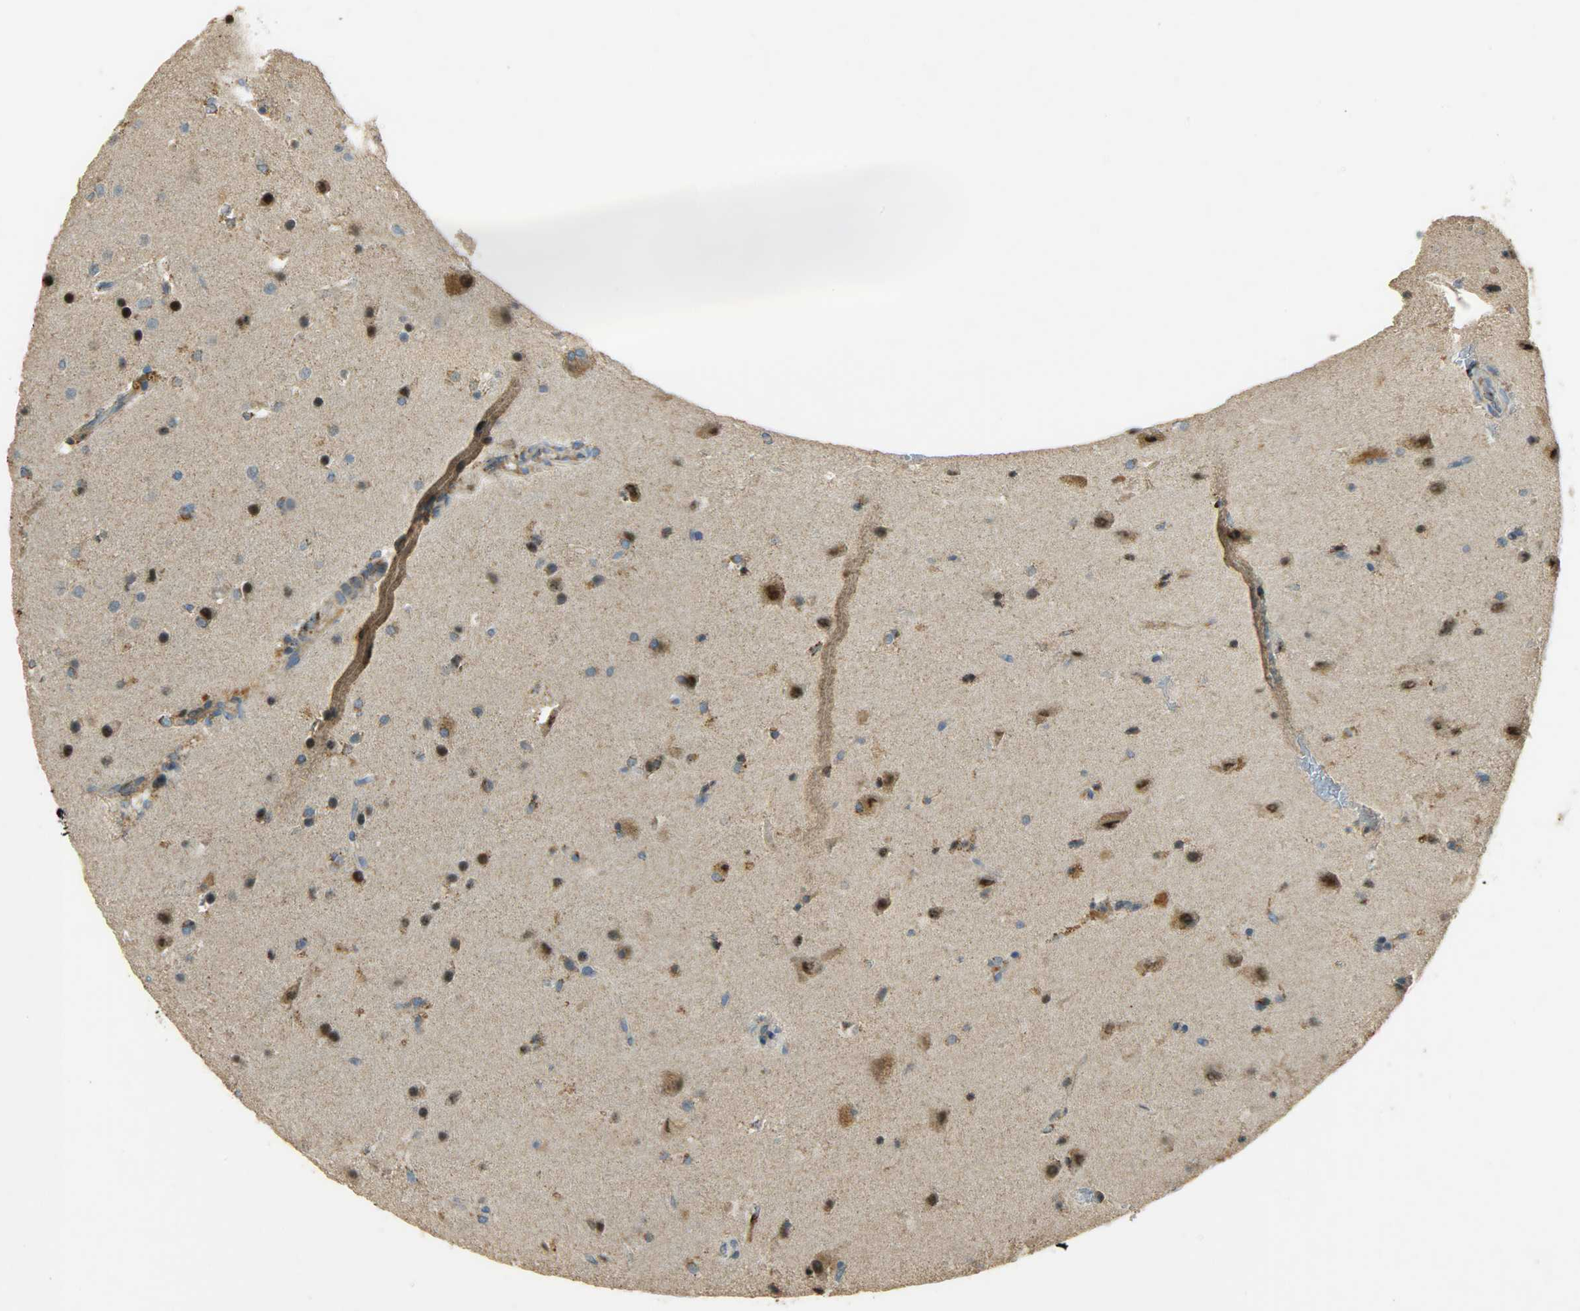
{"staining": {"intensity": "weak", "quantity": "25%-75%", "location": "cytoplasmic/membranous"}, "tissue": "glioma", "cell_type": "Tumor cells", "image_type": "cancer", "snomed": [{"axis": "morphology", "description": "Glioma, malignant, Low grade"}, {"axis": "topography", "description": "Cerebral cortex"}], "caption": "Immunohistochemical staining of malignant glioma (low-grade) displays low levels of weak cytoplasmic/membranous positivity in approximately 25%-75% of tumor cells.", "gene": "HDHD5", "patient": {"sex": "female", "age": 47}}